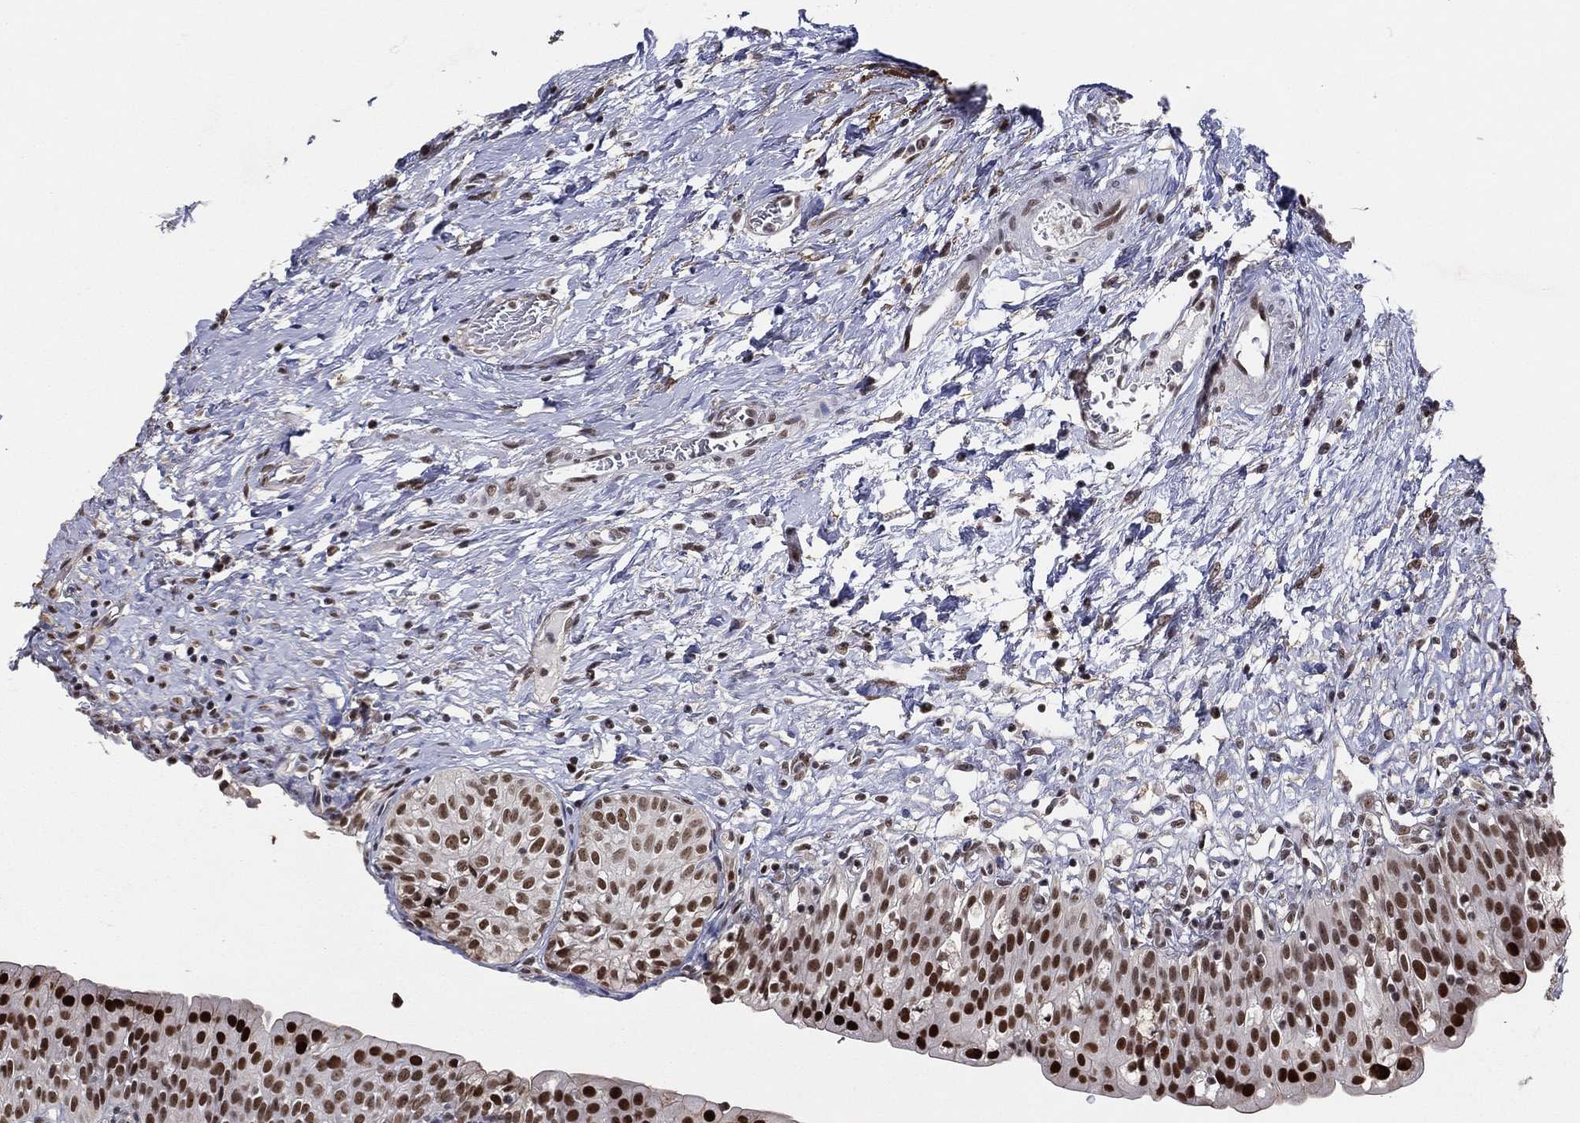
{"staining": {"intensity": "strong", "quantity": "25%-75%", "location": "nuclear"}, "tissue": "urinary bladder", "cell_type": "Urothelial cells", "image_type": "normal", "snomed": [{"axis": "morphology", "description": "Normal tissue, NOS"}, {"axis": "topography", "description": "Urinary bladder"}], "caption": "Urinary bladder stained for a protein (brown) reveals strong nuclear positive expression in approximately 25%-75% of urothelial cells.", "gene": "GPALPP1", "patient": {"sex": "male", "age": 76}}